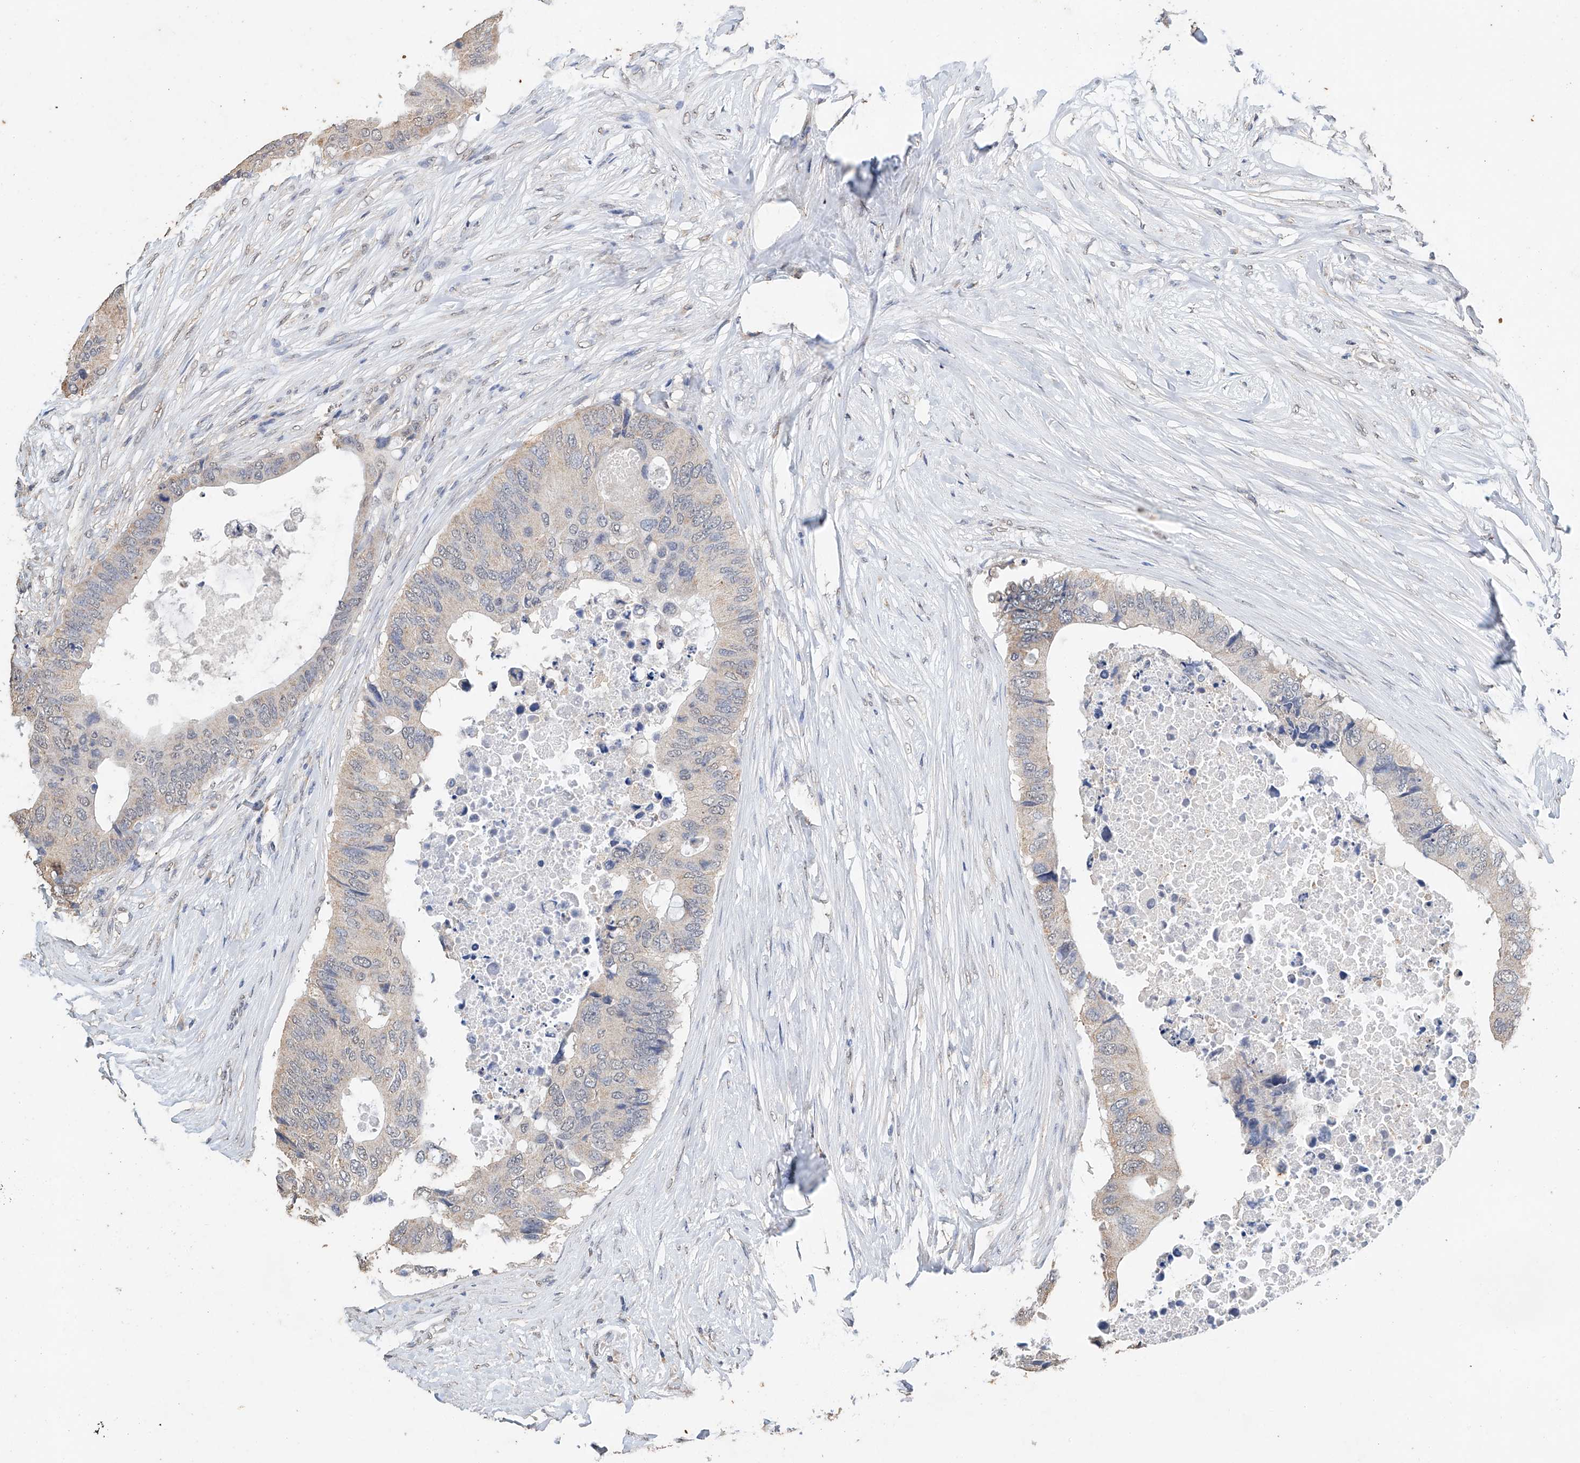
{"staining": {"intensity": "weak", "quantity": "25%-75%", "location": "cytoplasmic/membranous"}, "tissue": "colorectal cancer", "cell_type": "Tumor cells", "image_type": "cancer", "snomed": [{"axis": "morphology", "description": "Adenocarcinoma, NOS"}, {"axis": "topography", "description": "Colon"}], "caption": "The image shows staining of adenocarcinoma (colorectal), revealing weak cytoplasmic/membranous protein staining (brown color) within tumor cells. Immunohistochemistry stains the protein in brown and the nuclei are stained blue.", "gene": "CERS4", "patient": {"sex": "male", "age": 71}}